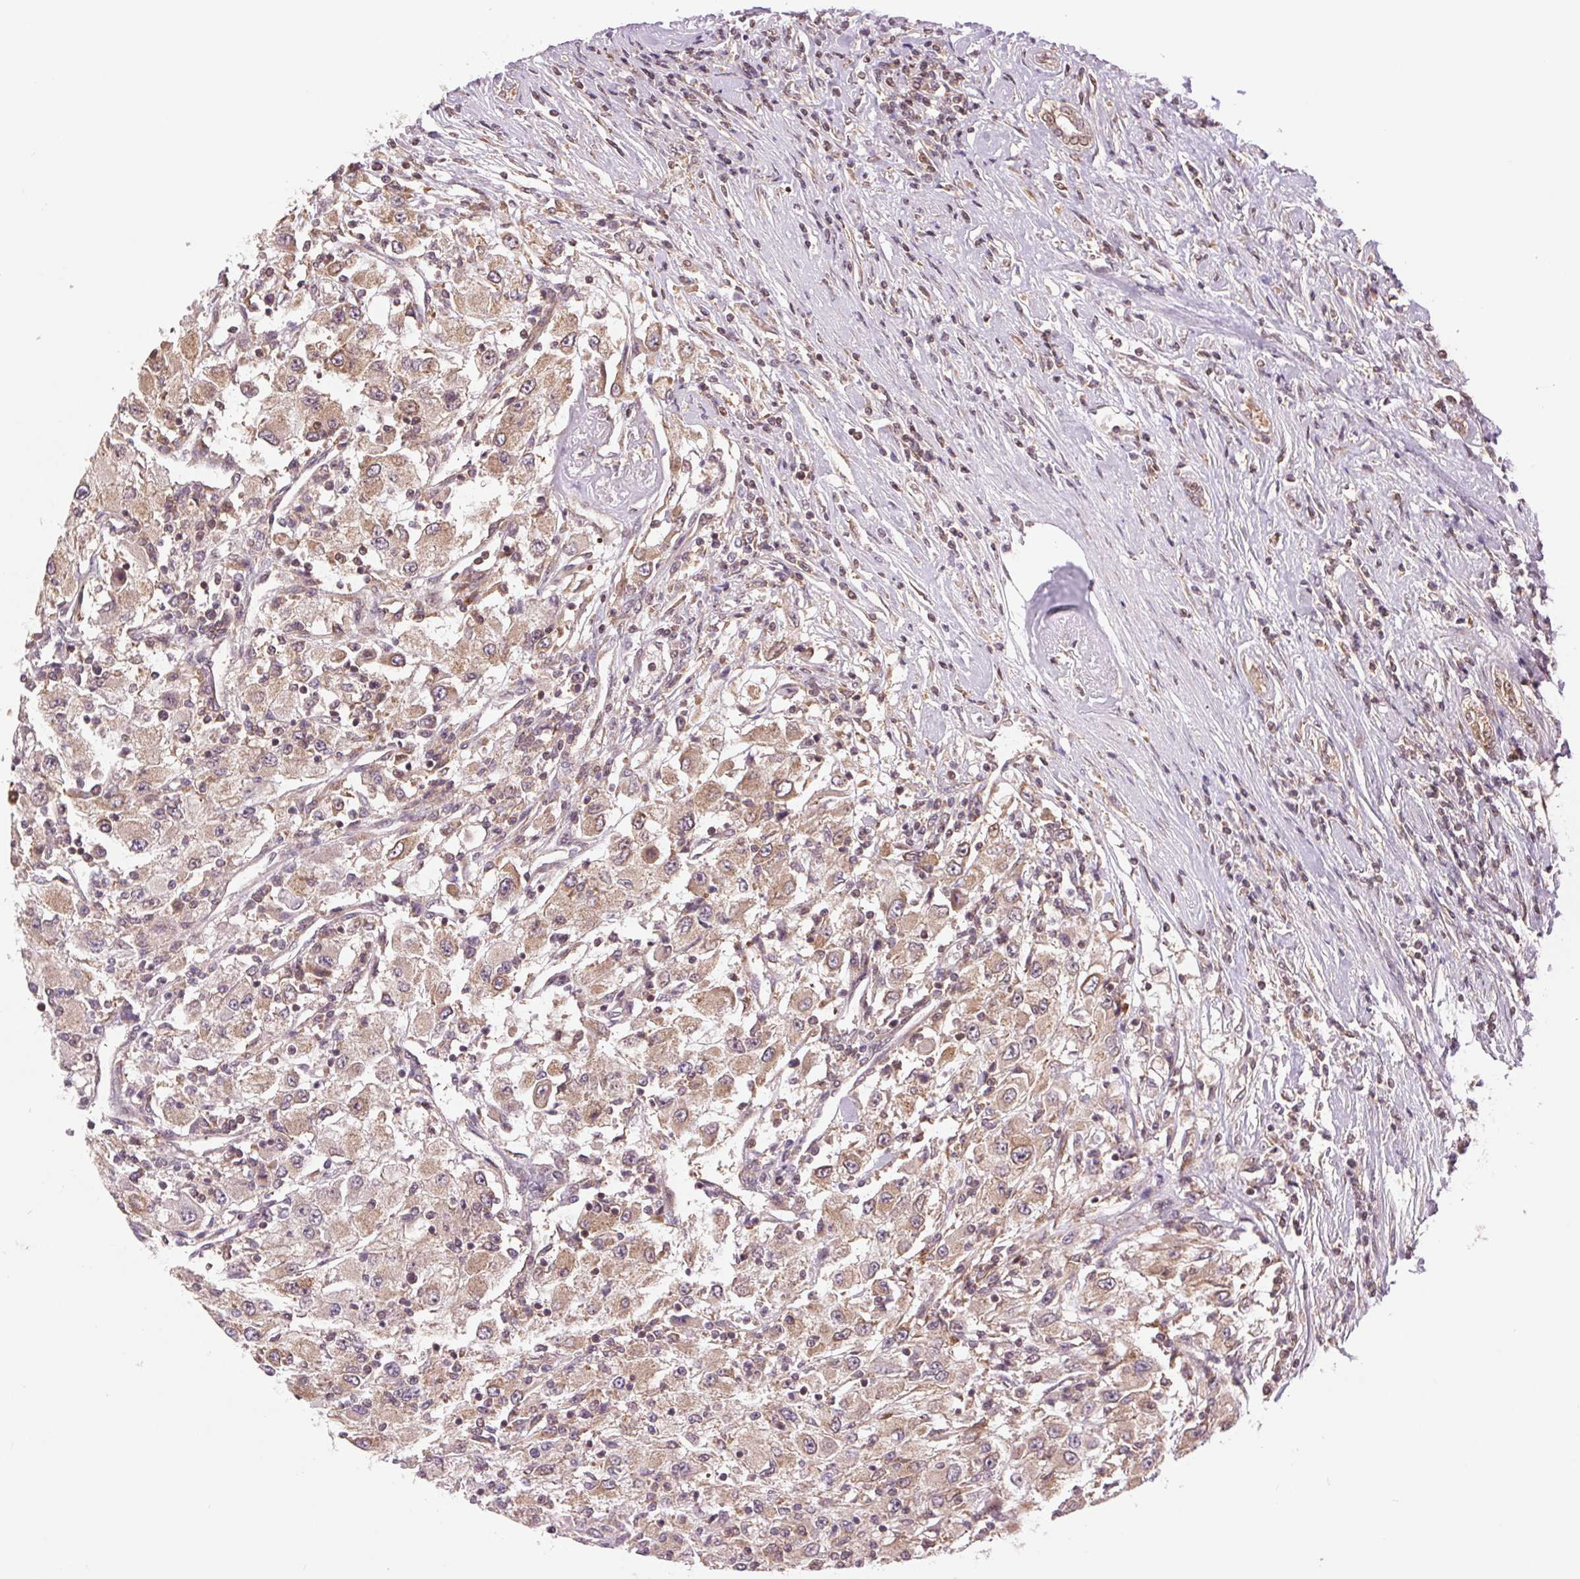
{"staining": {"intensity": "weak", "quantity": ">75%", "location": "cytoplasmic/membranous"}, "tissue": "renal cancer", "cell_type": "Tumor cells", "image_type": "cancer", "snomed": [{"axis": "morphology", "description": "Adenocarcinoma, NOS"}, {"axis": "topography", "description": "Kidney"}], "caption": "This histopathology image demonstrates immunohistochemistry staining of human renal adenocarcinoma, with low weak cytoplasmic/membranous positivity in about >75% of tumor cells.", "gene": "BTF3L4", "patient": {"sex": "female", "age": 67}}